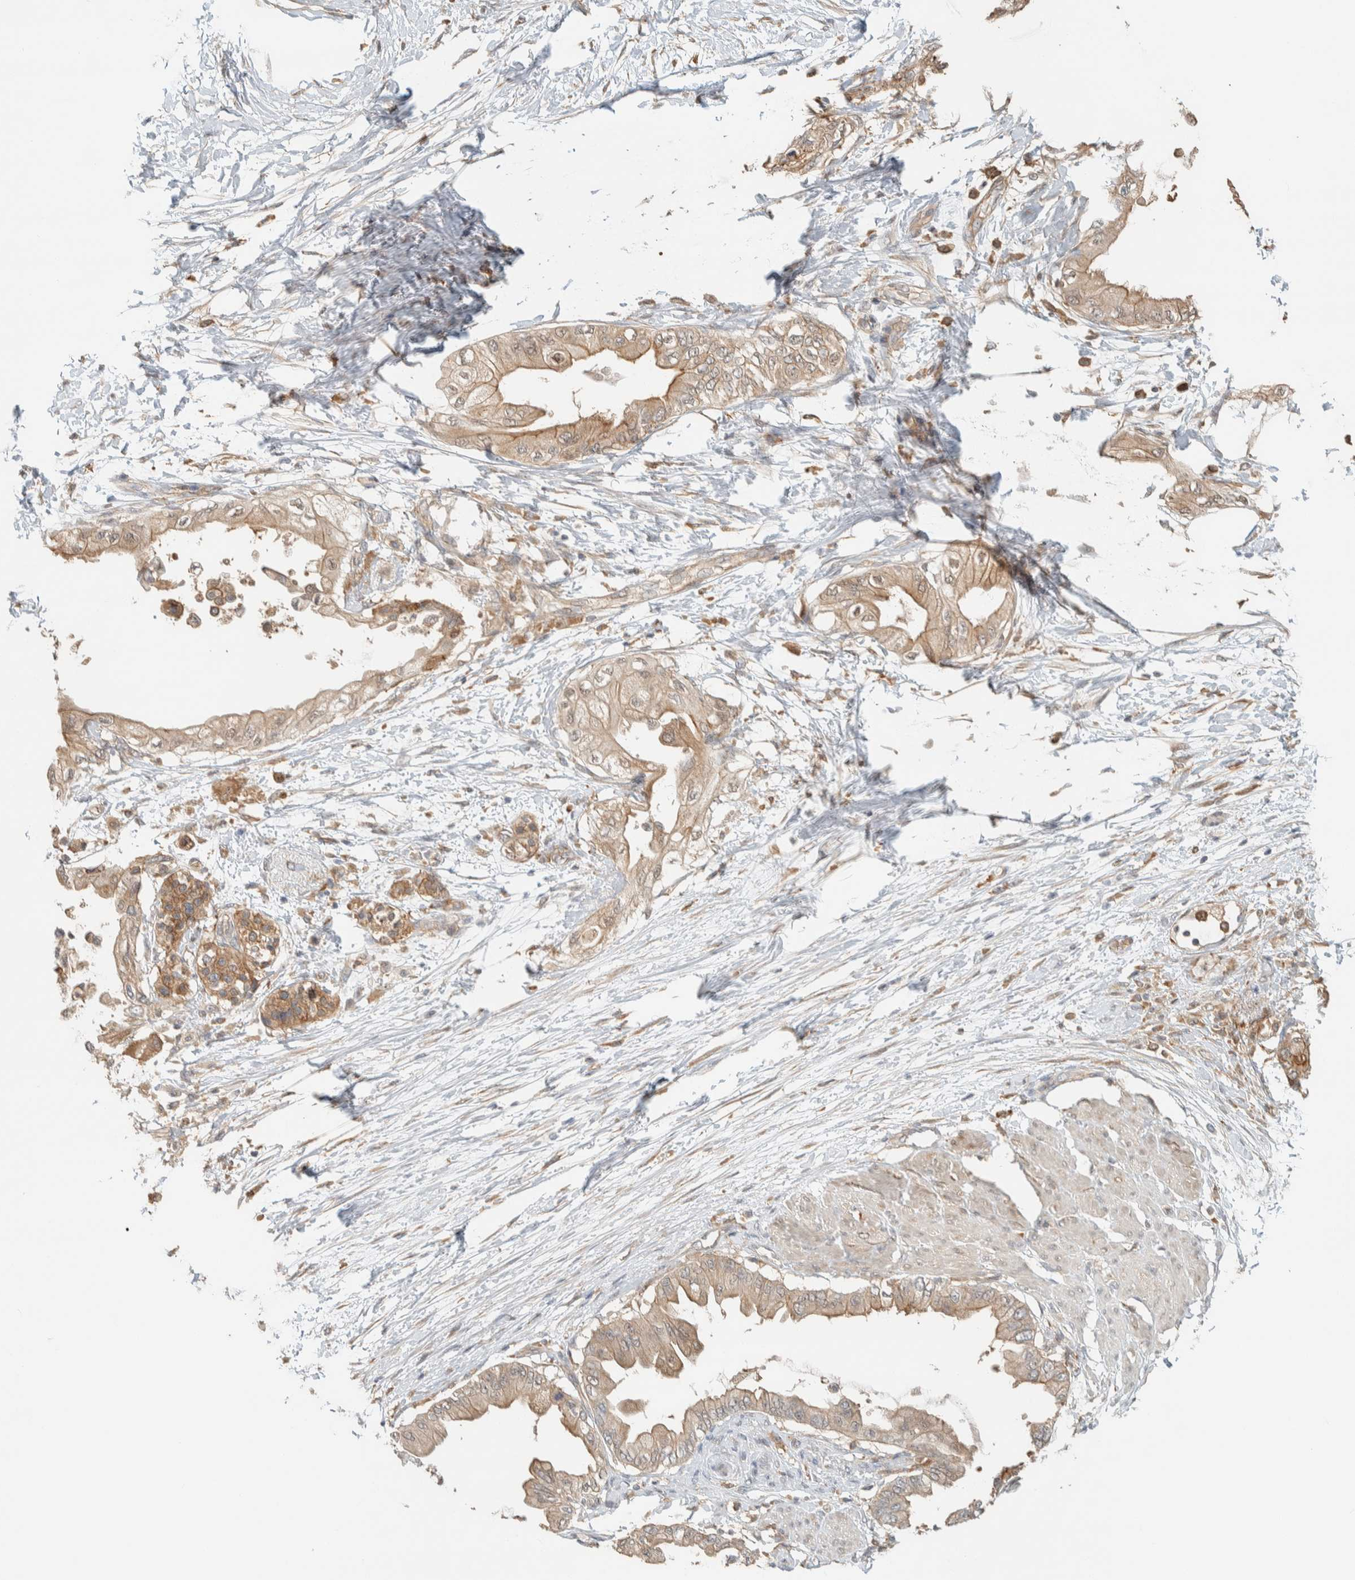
{"staining": {"intensity": "weak", "quantity": ">75%", "location": "cytoplasmic/membranous"}, "tissue": "pancreatic cancer", "cell_type": "Tumor cells", "image_type": "cancer", "snomed": [{"axis": "morphology", "description": "Normal tissue, NOS"}, {"axis": "morphology", "description": "Adenocarcinoma, NOS"}, {"axis": "topography", "description": "Pancreas"}, {"axis": "topography", "description": "Duodenum"}], "caption": "This photomicrograph reveals immunohistochemistry staining of pancreatic adenocarcinoma, with low weak cytoplasmic/membranous staining in about >75% of tumor cells.", "gene": "RAB11FIP1", "patient": {"sex": "female", "age": 60}}